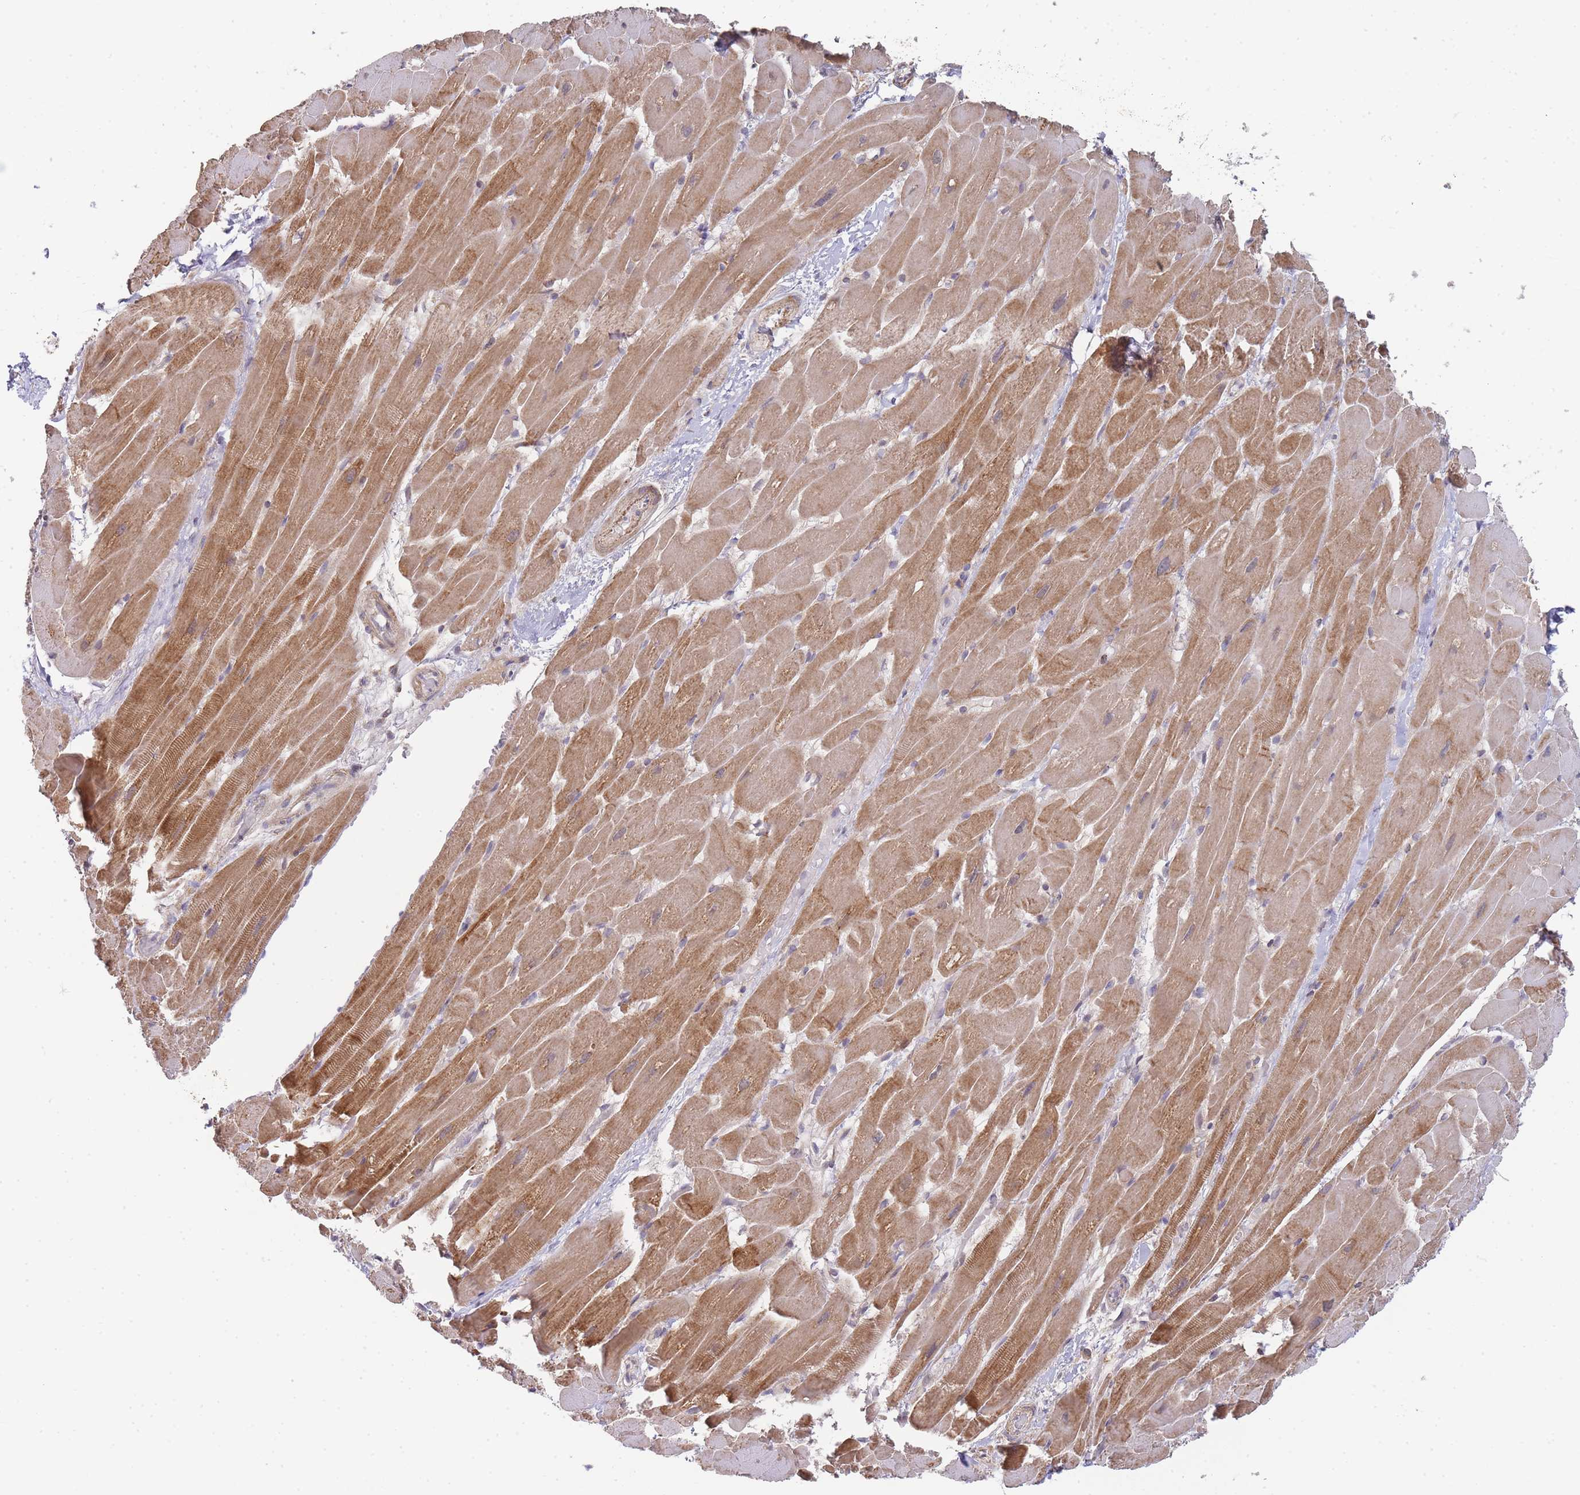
{"staining": {"intensity": "moderate", "quantity": ">75%", "location": "cytoplasmic/membranous"}, "tissue": "heart muscle", "cell_type": "Cardiomyocytes", "image_type": "normal", "snomed": [{"axis": "morphology", "description": "Normal tissue, NOS"}, {"axis": "topography", "description": "Heart"}], "caption": "IHC micrograph of unremarkable heart muscle stained for a protein (brown), which demonstrates medium levels of moderate cytoplasmic/membranous positivity in approximately >75% of cardiomyocytes.", "gene": "TRIM26", "patient": {"sex": "male", "age": 37}}